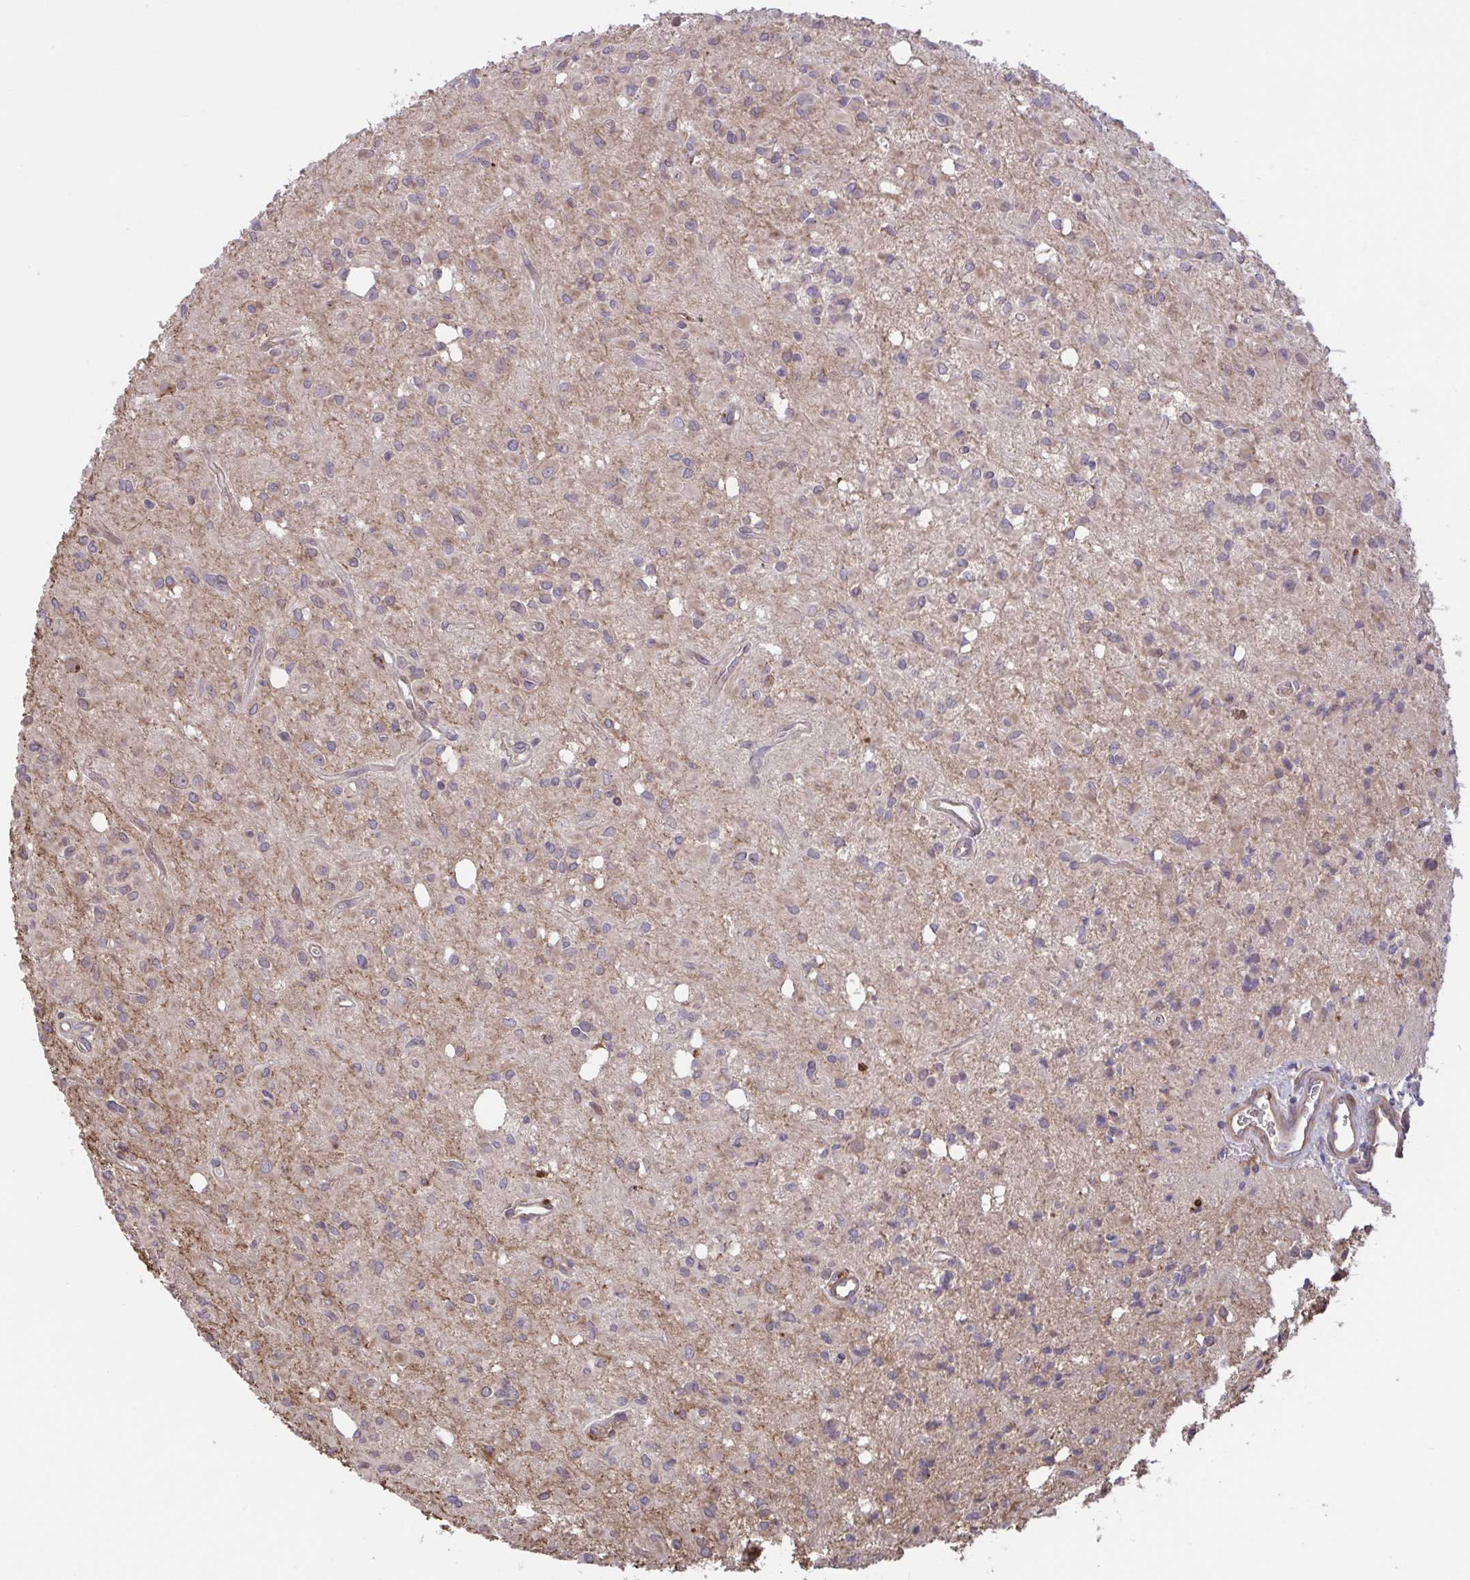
{"staining": {"intensity": "negative", "quantity": "none", "location": "none"}, "tissue": "glioma", "cell_type": "Tumor cells", "image_type": "cancer", "snomed": [{"axis": "morphology", "description": "Glioma, malignant, Low grade"}, {"axis": "topography", "description": "Brain"}], "caption": "Protein analysis of glioma exhibits no significant staining in tumor cells. (DAB (3,3'-diaminobenzidine) IHC with hematoxylin counter stain).", "gene": "IL1R1", "patient": {"sex": "female", "age": 33}}